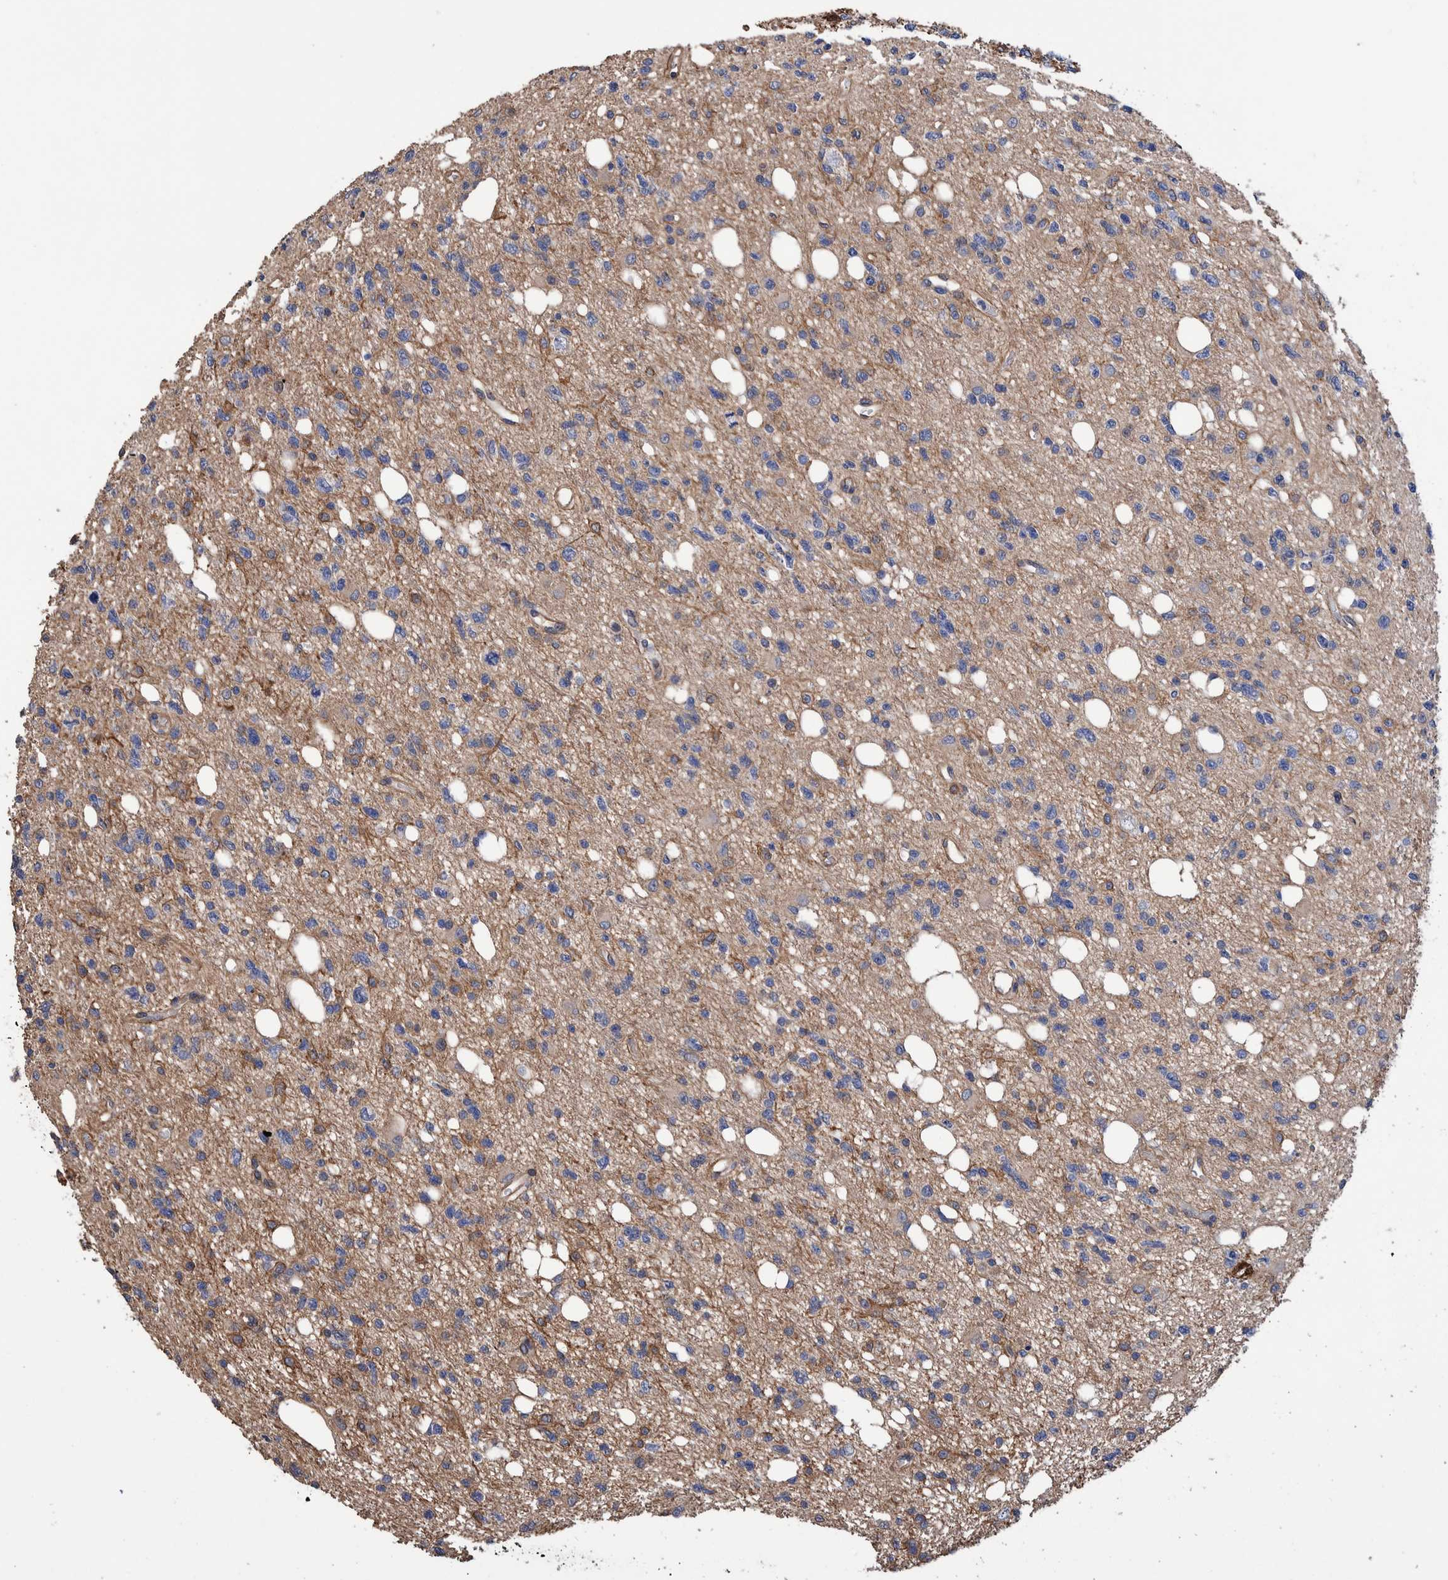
{"staining": {"intensity": "negative", "quantity": "none", "location": "none"}, "tissue": "glioma", "cell_type": "Tumor cells", "image_type": "cancer", "snomed": [{"axis": "morphology", "description": "Glioma, malignant, High grade"}, {"axis": "topography", "description": "Brain"}], "caption": "Immunohistochemistry histopathology image of neoplastic tissue: human glioma stained with DAB displays no significant protein staining in tumor cells. (DAB immunohistochemistry (IHC) visualized using brightfield microscopy, high magnification).", "gene": "SLC45A4", "patient": {"sex": "female", "age": 62}}